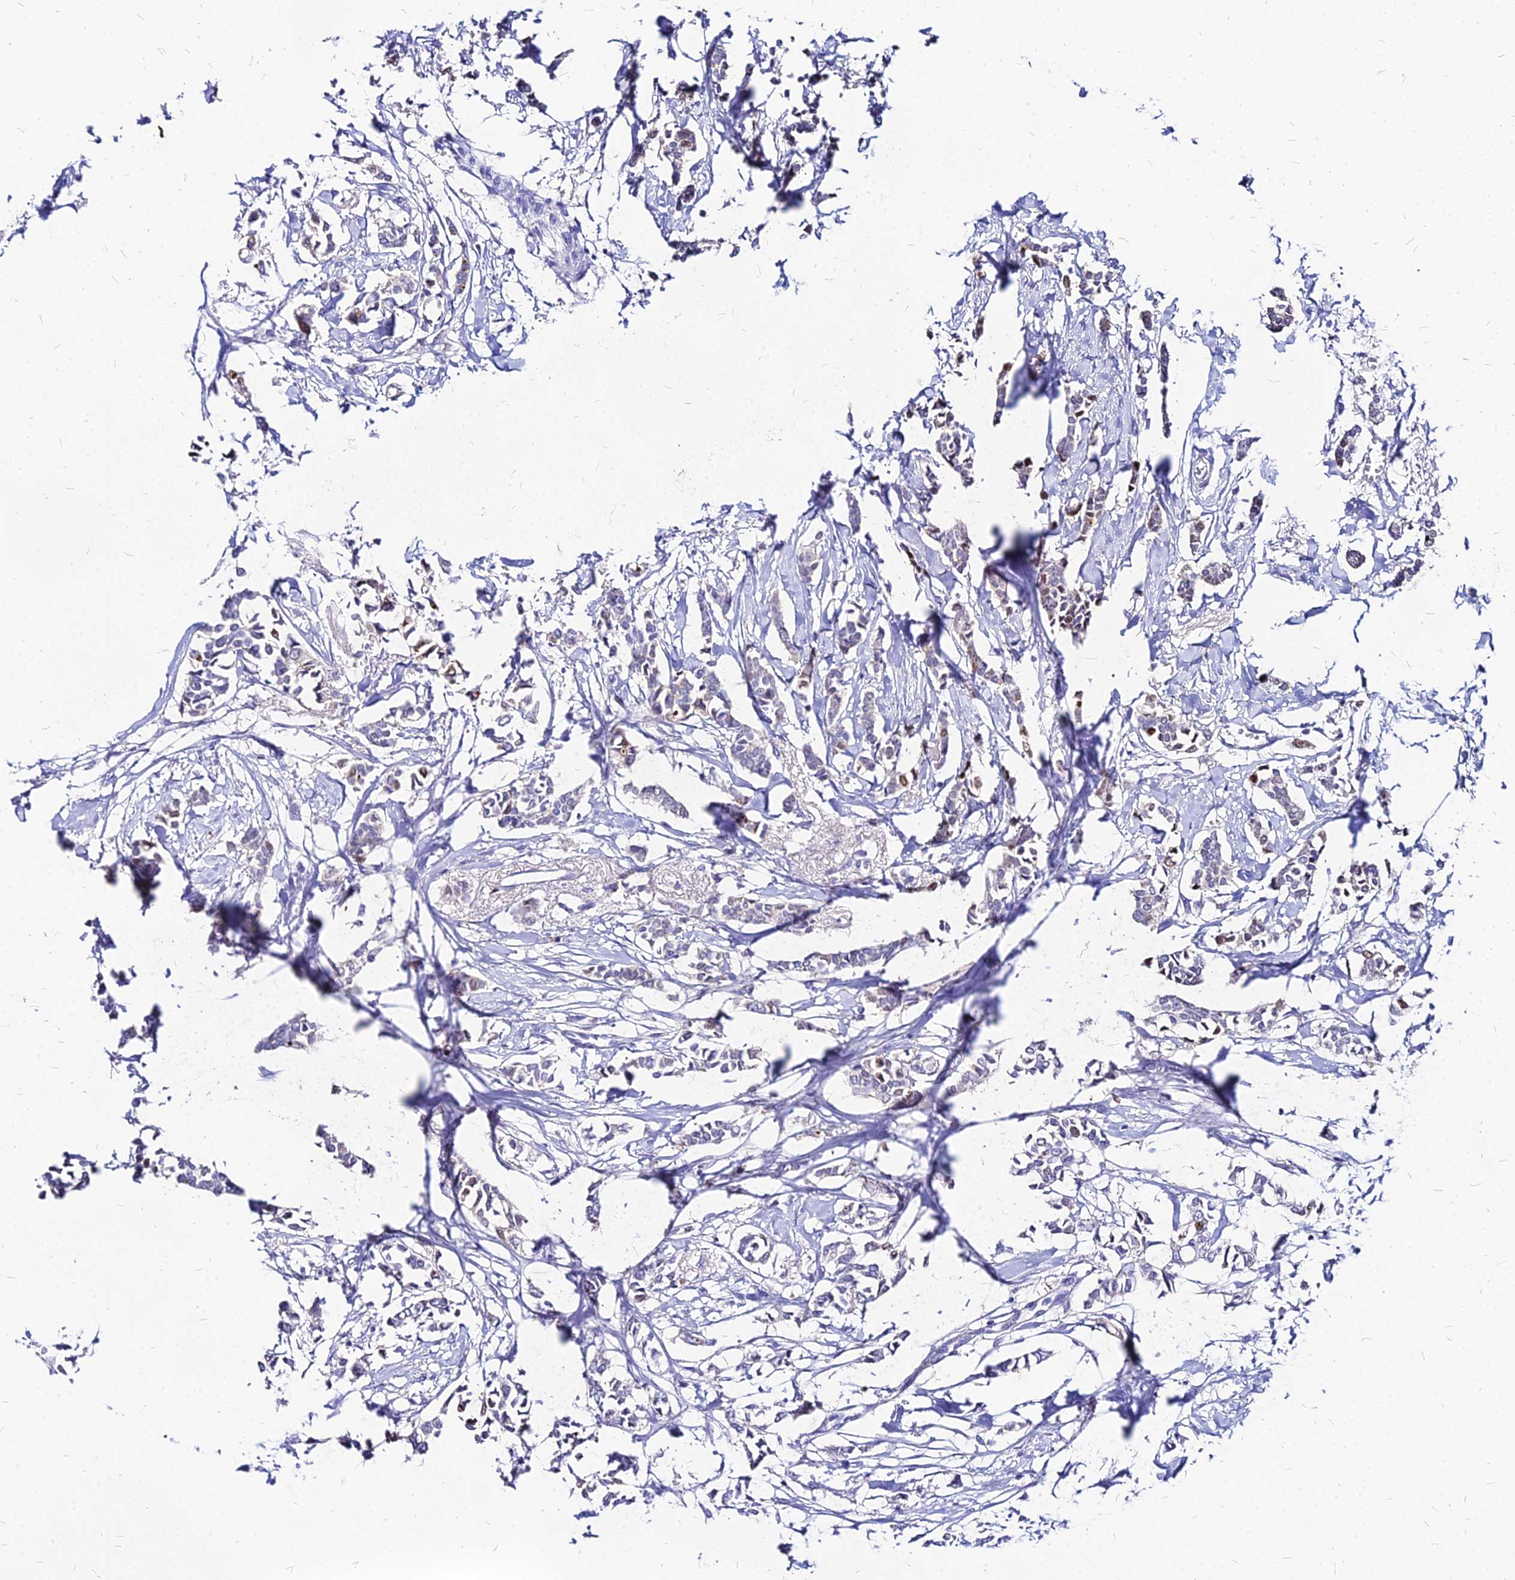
{"staining": {"intensity": "negative", "quantity": "none", "location": "none"}, "tissue": "breast cancer", "cell_type": "Tumor cells", "image_type": "cancer", "snomed": [{"axis": "morphology", "description": "Duct carcinoma"}, {"axis": "topography", "description": "Breast"}], "caption": "An image of human breast invasive ductal carcinoma is negative for staining in tumor cells. The staining was performed using DAB (3,3'-diaminobenzidine) to visualize the protein expression in brown, while the nuclei were stained in blue with hematoxylin (Magnification: 20x).", "gene": "ACSM6", "patient": {"sex": "female", "age": 41}}